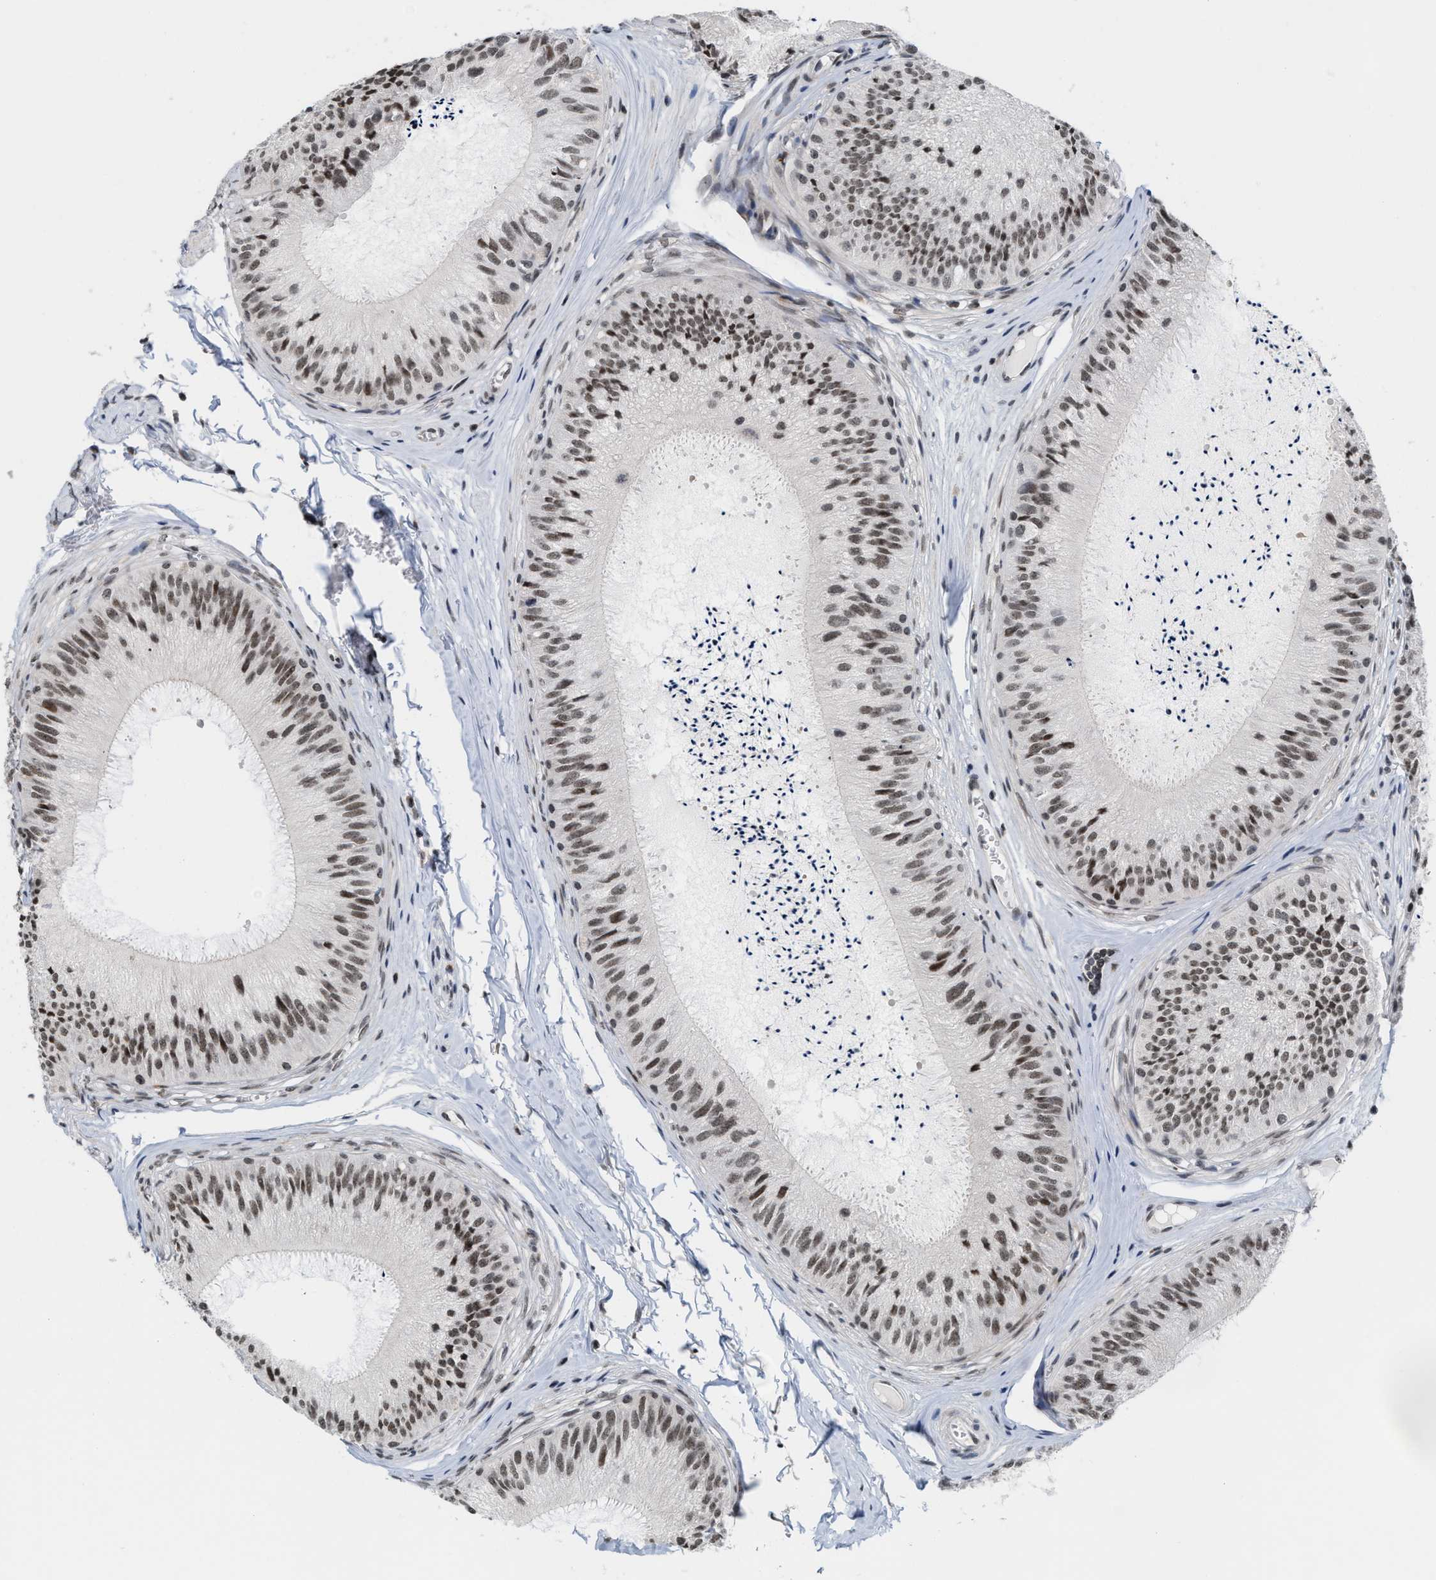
{"staining": {"intensity": "moderate", "quantity": ">75%", "location": "nuclear"}, "tissue": "epididymis", "cell_type": "Glandular cells", "image_type": "normal", "snomed": [{"axis": "morphology", "description": "Normal tissue, NOS"}, {"axis": "topography", "description": "Epididymis"}], "caption": "A brown stain labels moderate nuclear expression of a protein in glandular cells of unremarkable human epididymis.", "gene": "ANKRD6", "patient": {"sex": "male", "age": 31}}